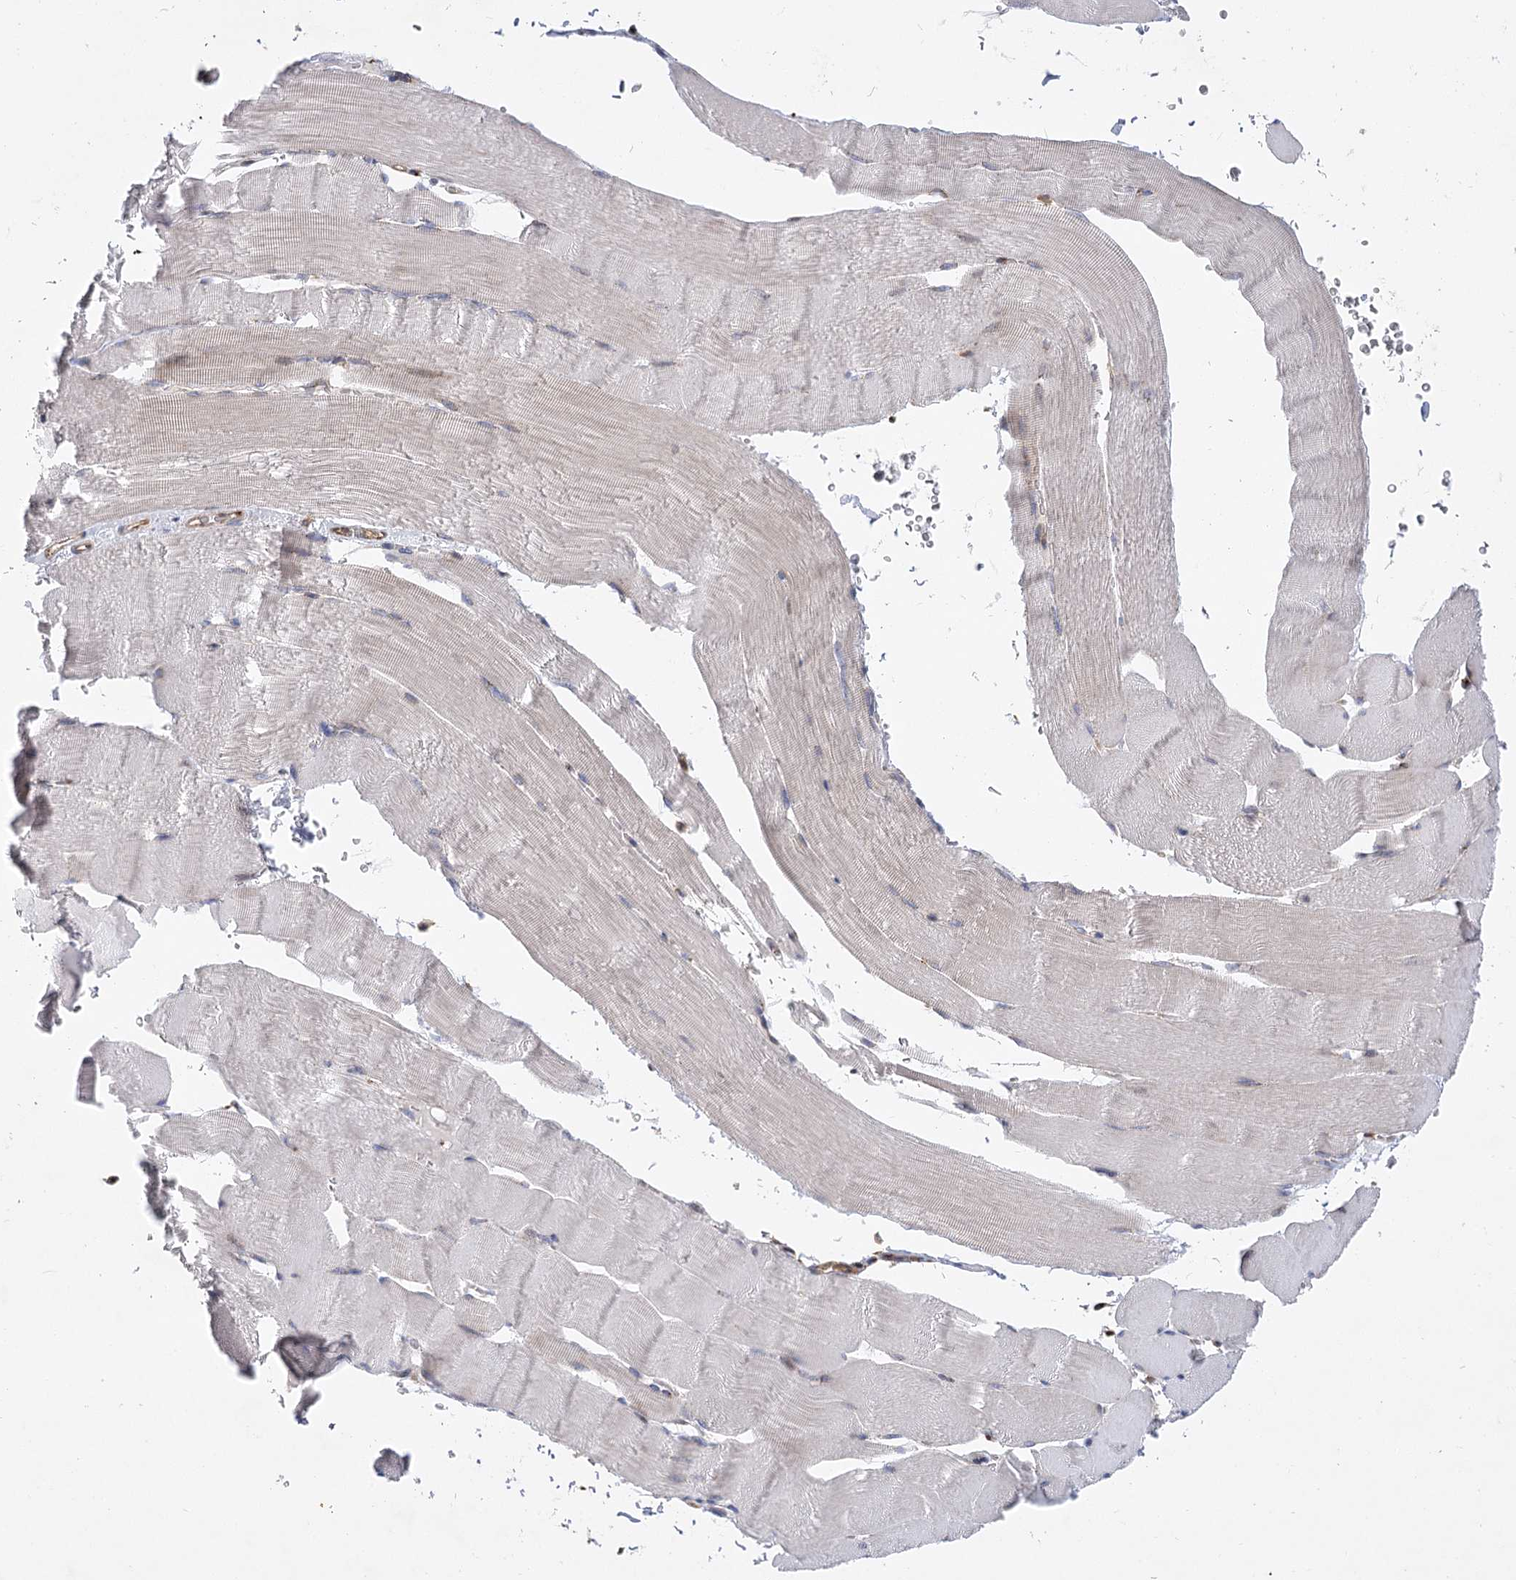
{"staining": {"intensity": "weak", "quantity": "<25%", "location": "cytoplasmic/membranous"}, "tissue": "skeletal muscle", "cell_type": "Myocytes", "image_type": "normal", "snomed": [{"axis": "morphology", "description": "Normal tissue, NOS"}, {"axis": "topography", "description": "Skeletal muscle"}], "caption": "Myocytes show no significant positivity in unremarkable skeletal muscle. The staining is performed using DAB (3,3'-diaminobenzidine) brown chromogen with nuclei counter-stained in using hematoxylin.", "gene": "ARHGAP31", "patient": {"sex": "male", "age": 62}}